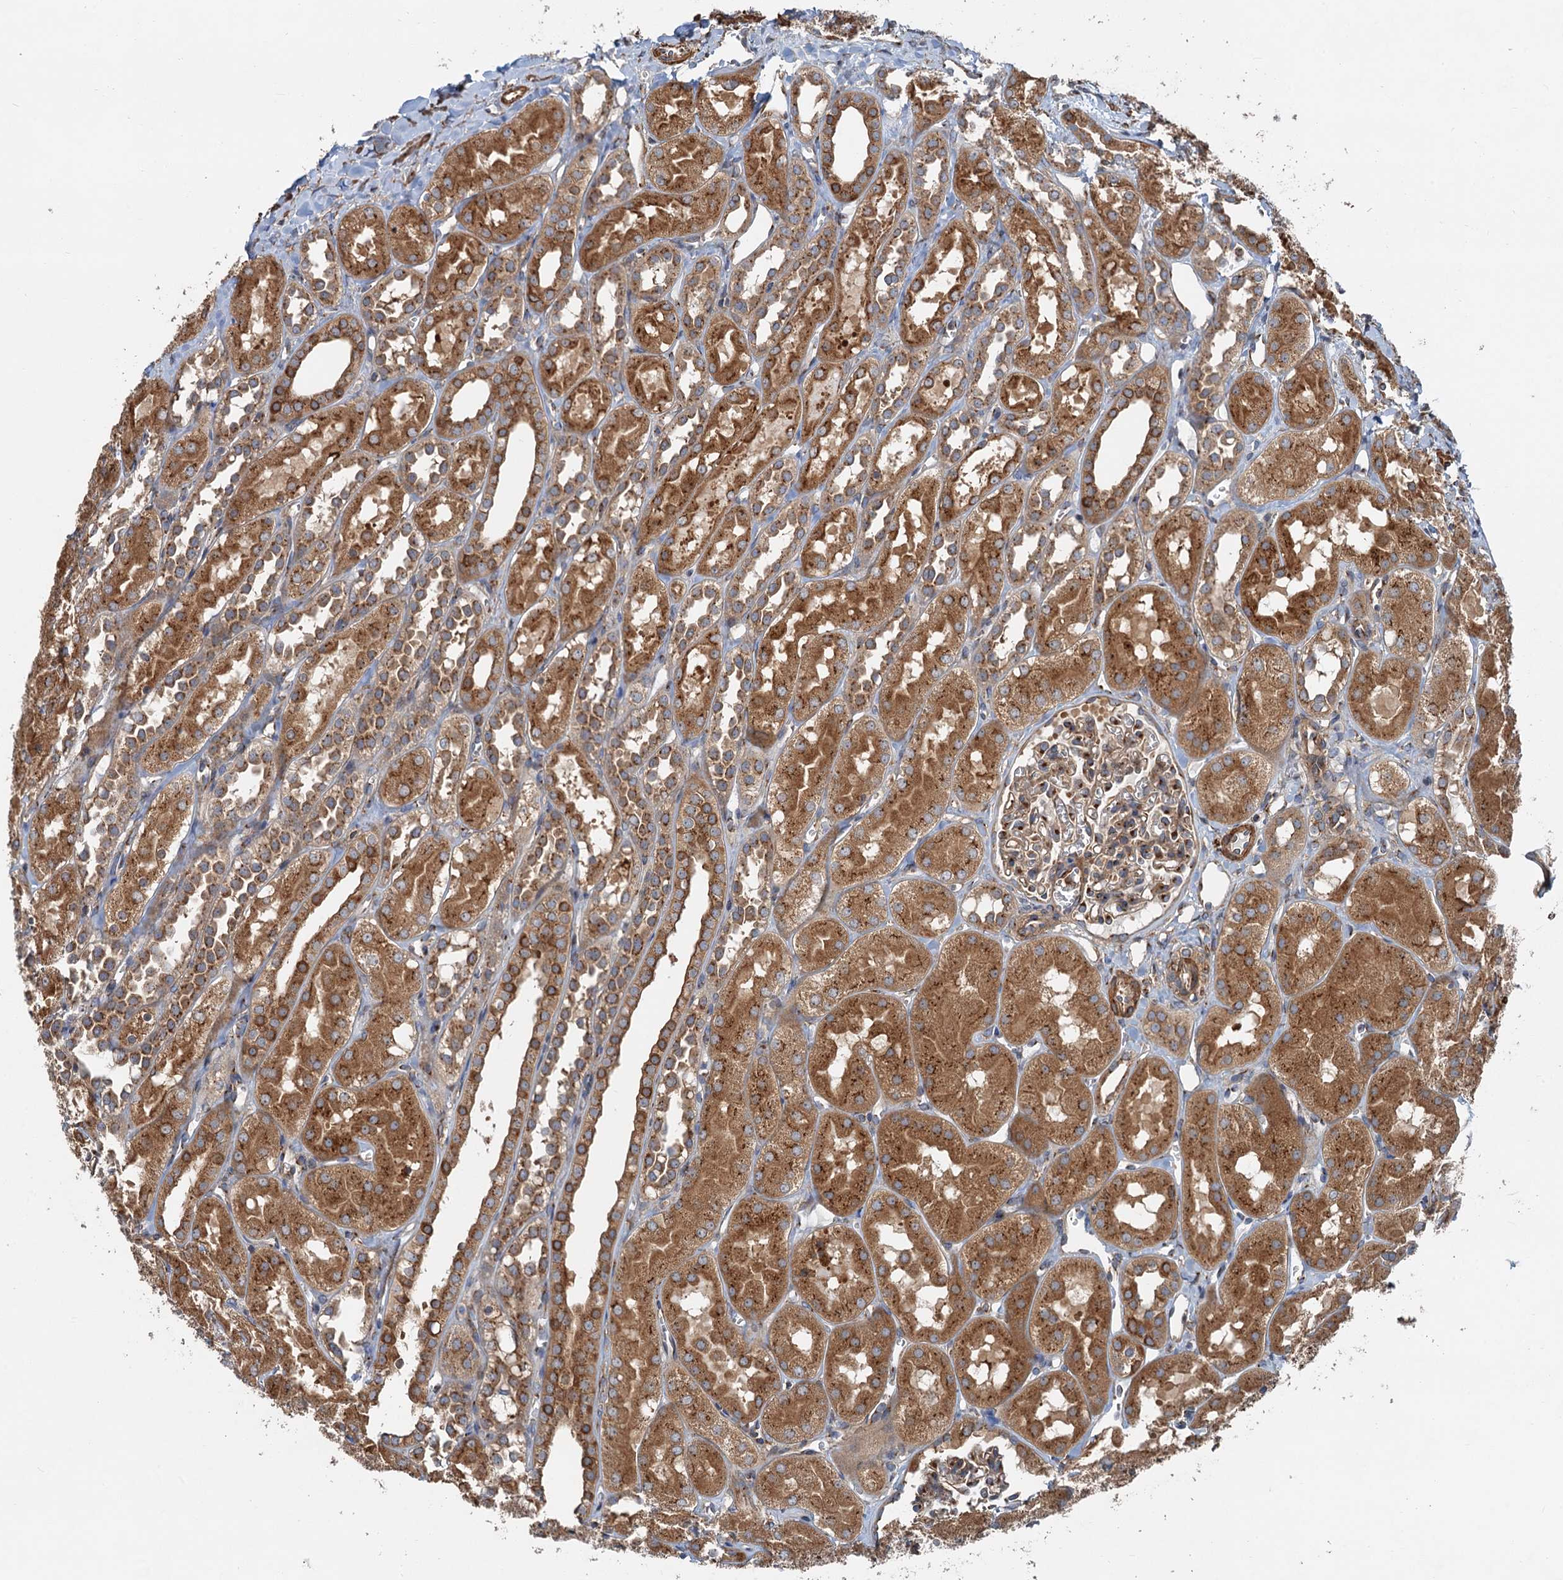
{"staining": {"intensity": "strong", "quantity": ">75%", "location": "cytoplasmic/membranous"}, "tissue": "kidney", "cell_type": "Cells in glomeruli", "image_type": "normal", "snomed": [{"axis": "morphology", "description": "Normal tissue, NOS"}, {"axis": "topography", "description": "Kidney"}, {"axis": "topography", "description": "Urinary bladder"}], "caption": "IHC photomicrograph of normal human kidney stained for a protein (brown), which exhibits high levels of strong cytoplasmic/membranous expression in about >75% of cells in glomeruli.", "gene": "ANKRD26", "patient": {"sex": "male", "age": 16}}